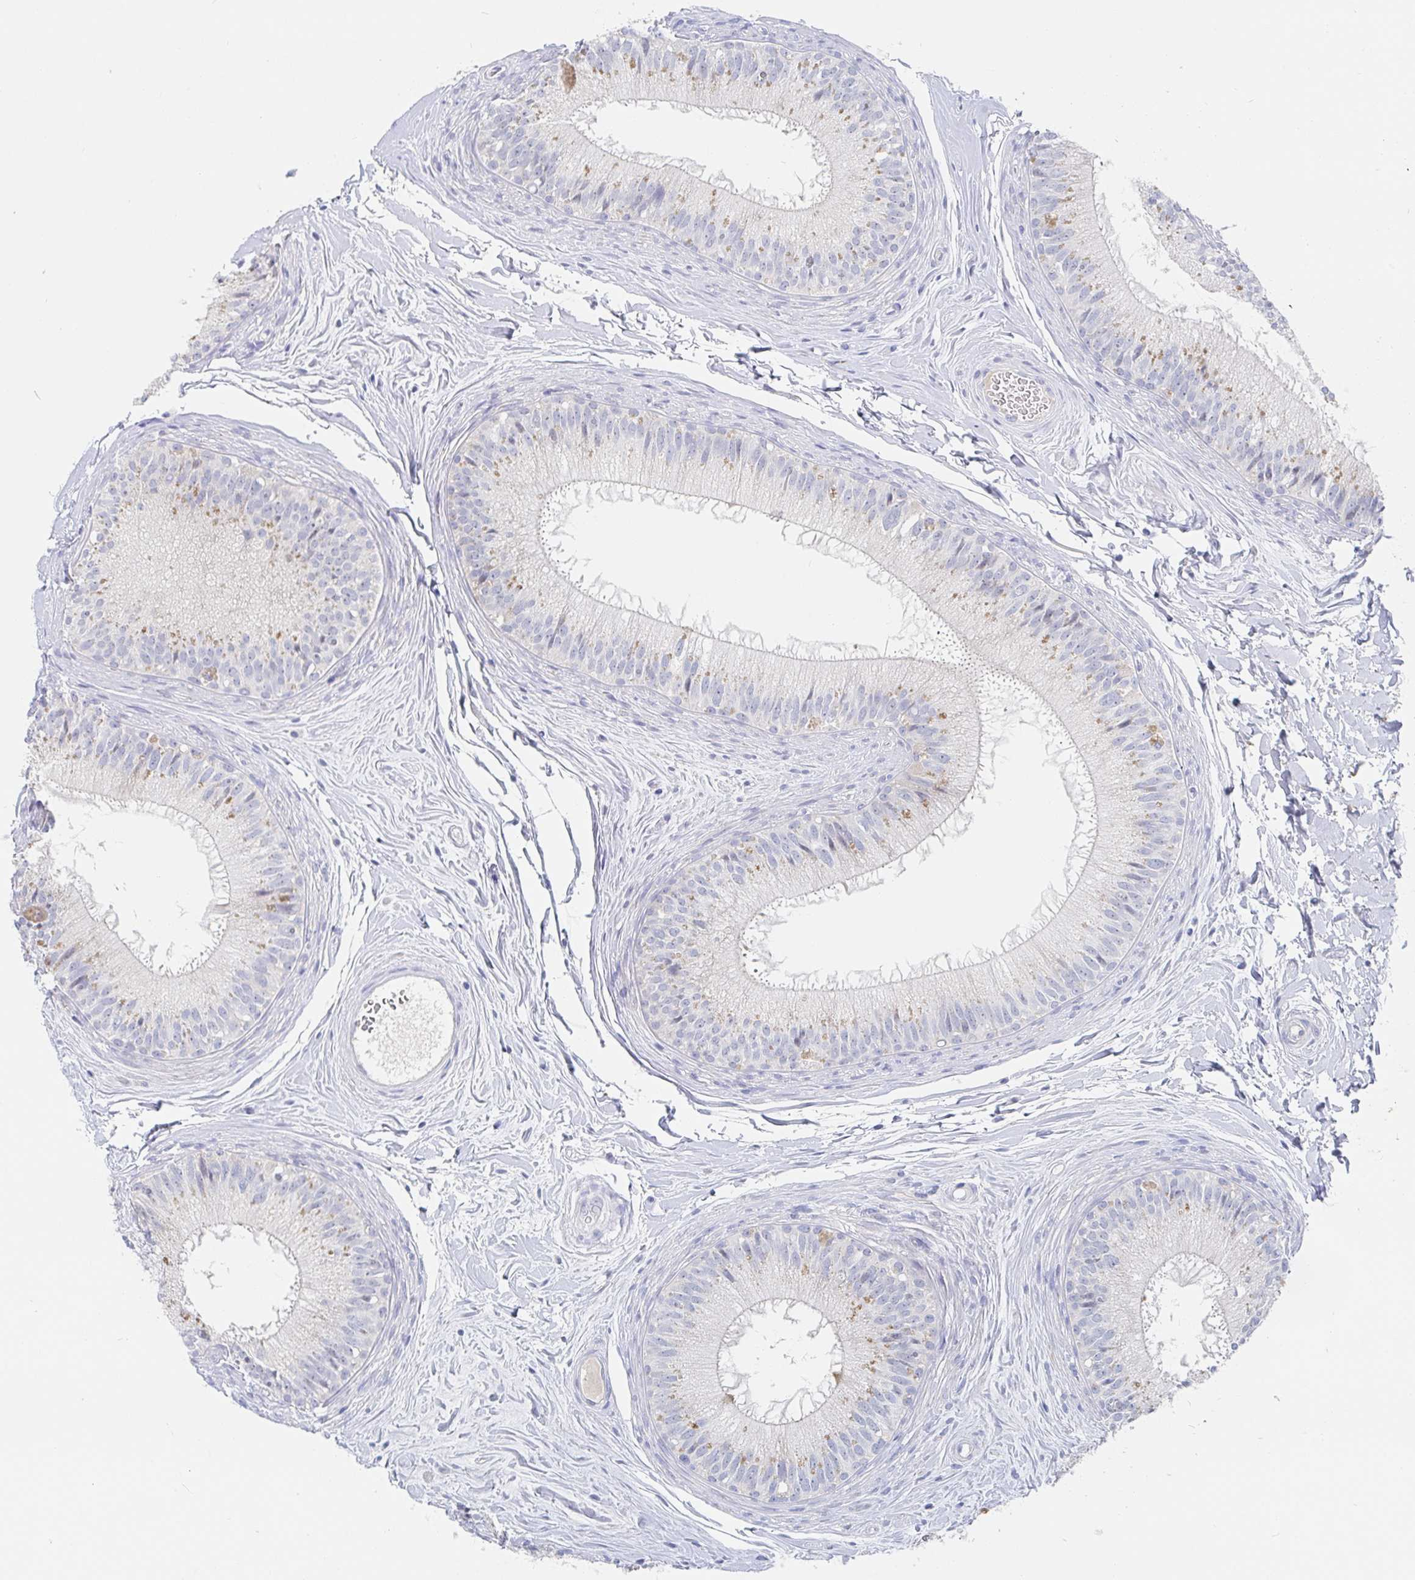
{"staining": {"intensity": "weak", "quantity": "25%-75%", "location": "cytoplasmic/membranous"}, "tissue": "epididymis", "cell_type": "Glandular cells", "image_type": "normal", "snomed": [{"axis": "morphology", "description": "Normal tissue, NOS"}, {"axis": "topography", "description": "Epididymis"}], "caption": "Epididymis stained for a protein (brown) exhibits weak cytoplasmic/membranous positive positivity in approximately 25%-75% of glandular cells.", "gene": "ZNF100", "patient": {"sex": "male", "age": 44}}